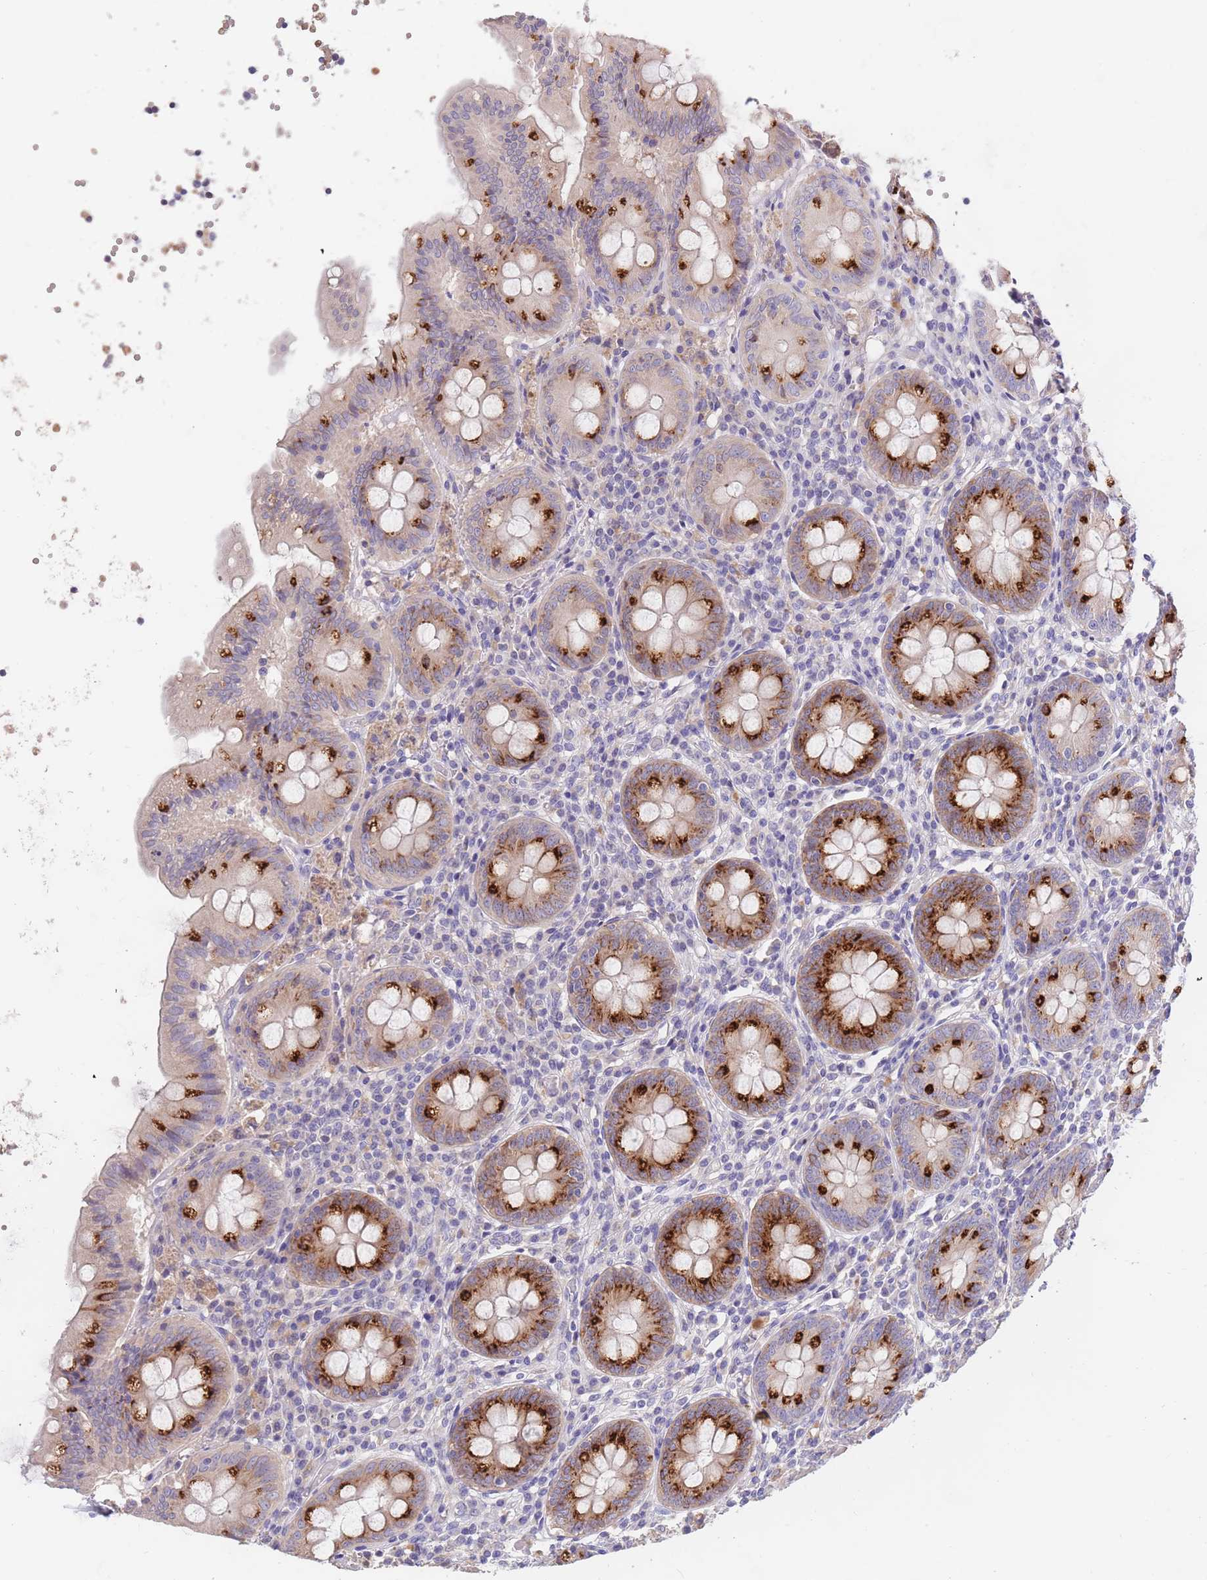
{"staining": {"intensity": "strong", "quantity": "25%-75%", "location": "cytoplasmic/membranous"}, "tissue": "appendix", "cell_type": "Glandular cells", "image_type": "normal", "snomed": [{"axis": "morphology", "description": "Normal tissue, NOS"}, {"axis": "topography", "description": "Appendix"}], "caption": "Protein staining by immunohistochemistry displays strong cytoplasmic/membranous staining in about 25%-75% of glandular cells in unremarkable appendix.", "gene": "BORCS5", "patient": {"sex": "female", "age": 54}}